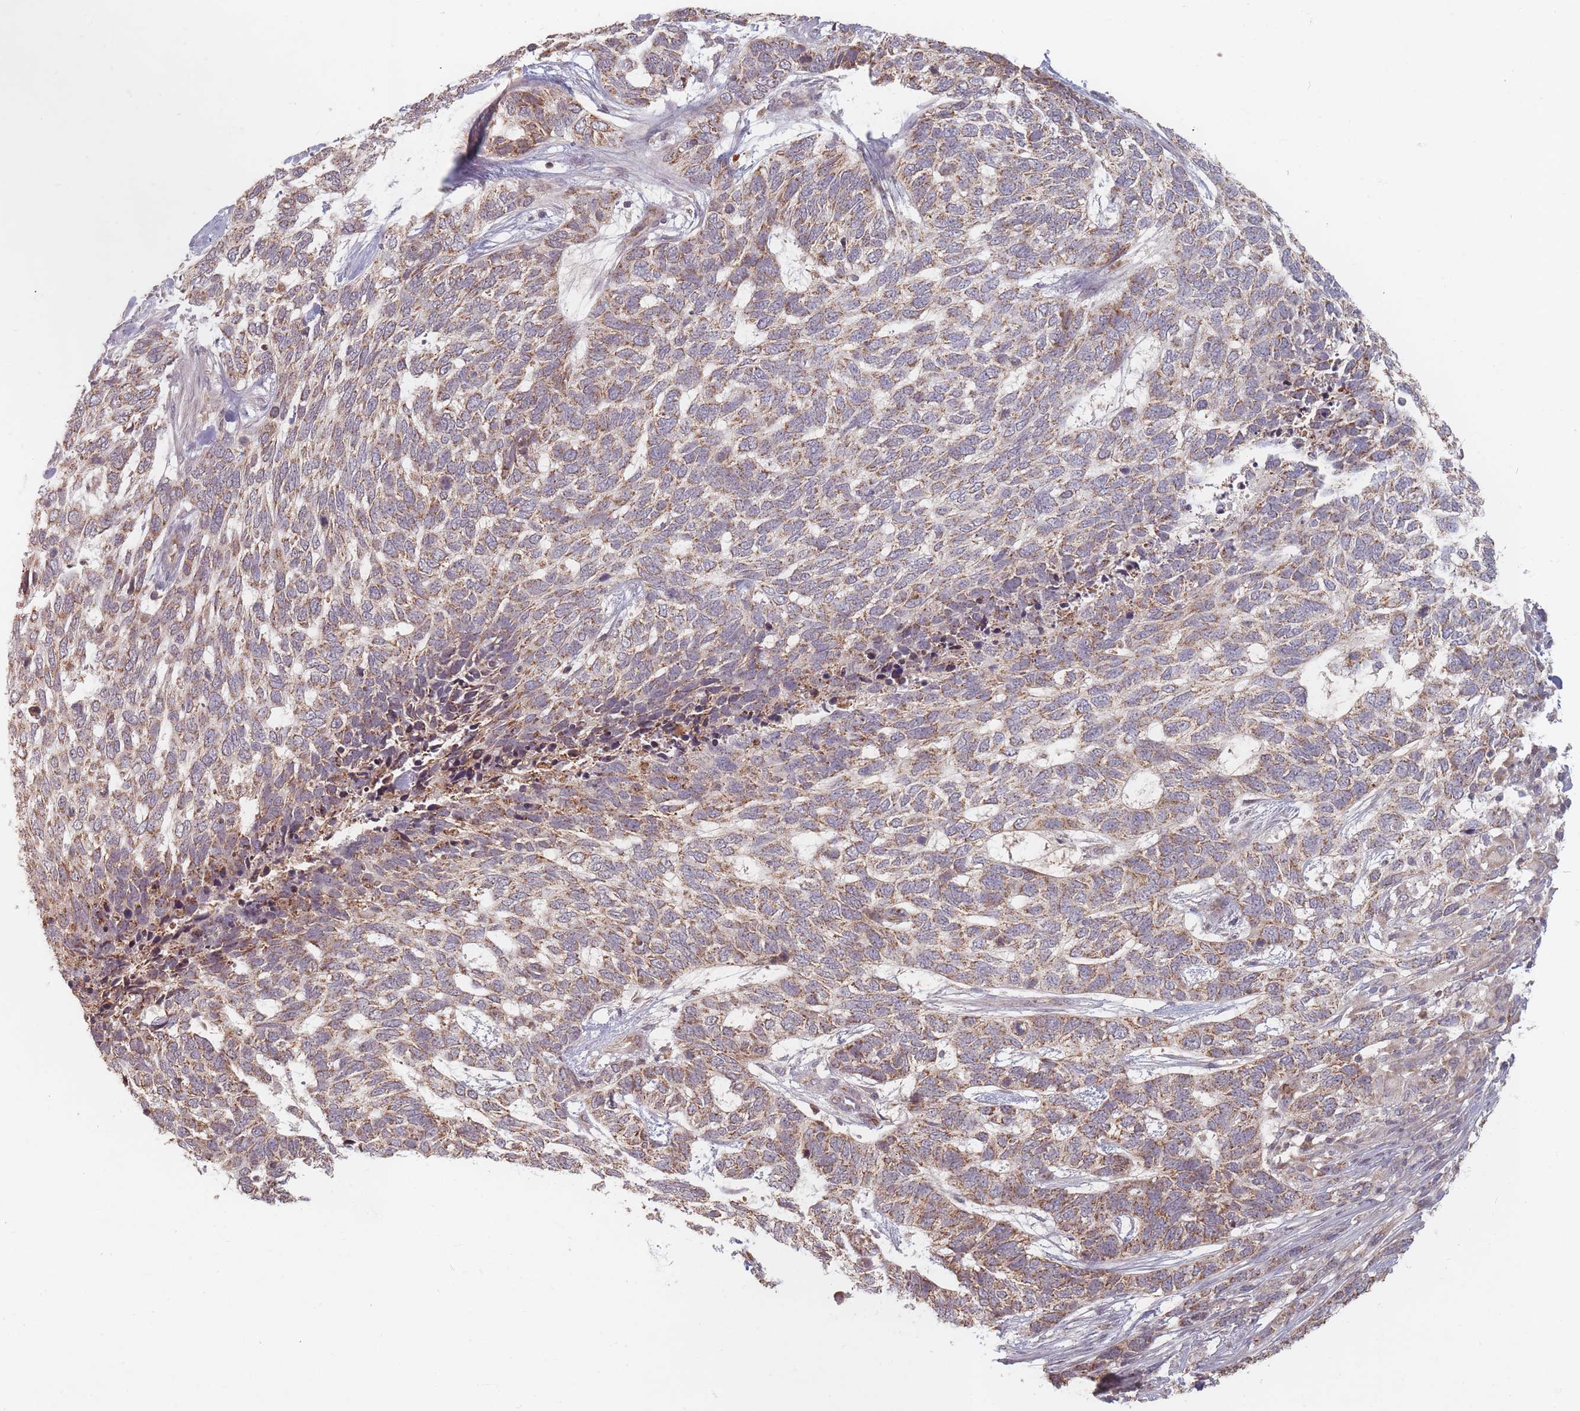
{"staining": {"intensity": "moderate", "quantity": ">75%", "location": "cytoplasmic/membranous"}, "tissue": "skin cancer", "cell_type": "Tumor cells", "image_type": "cancer", "snomed": [{"axis": "morphology", "description": "Basal cell carcinoma"}, {"axis": "topography", "description": "Skin"}], "caption": "Skin cancer stained with a protein marker shows moderate staining in tumor cells.", "gene": "OR2M4", "patient": {"sex": "female", "age": 65}}